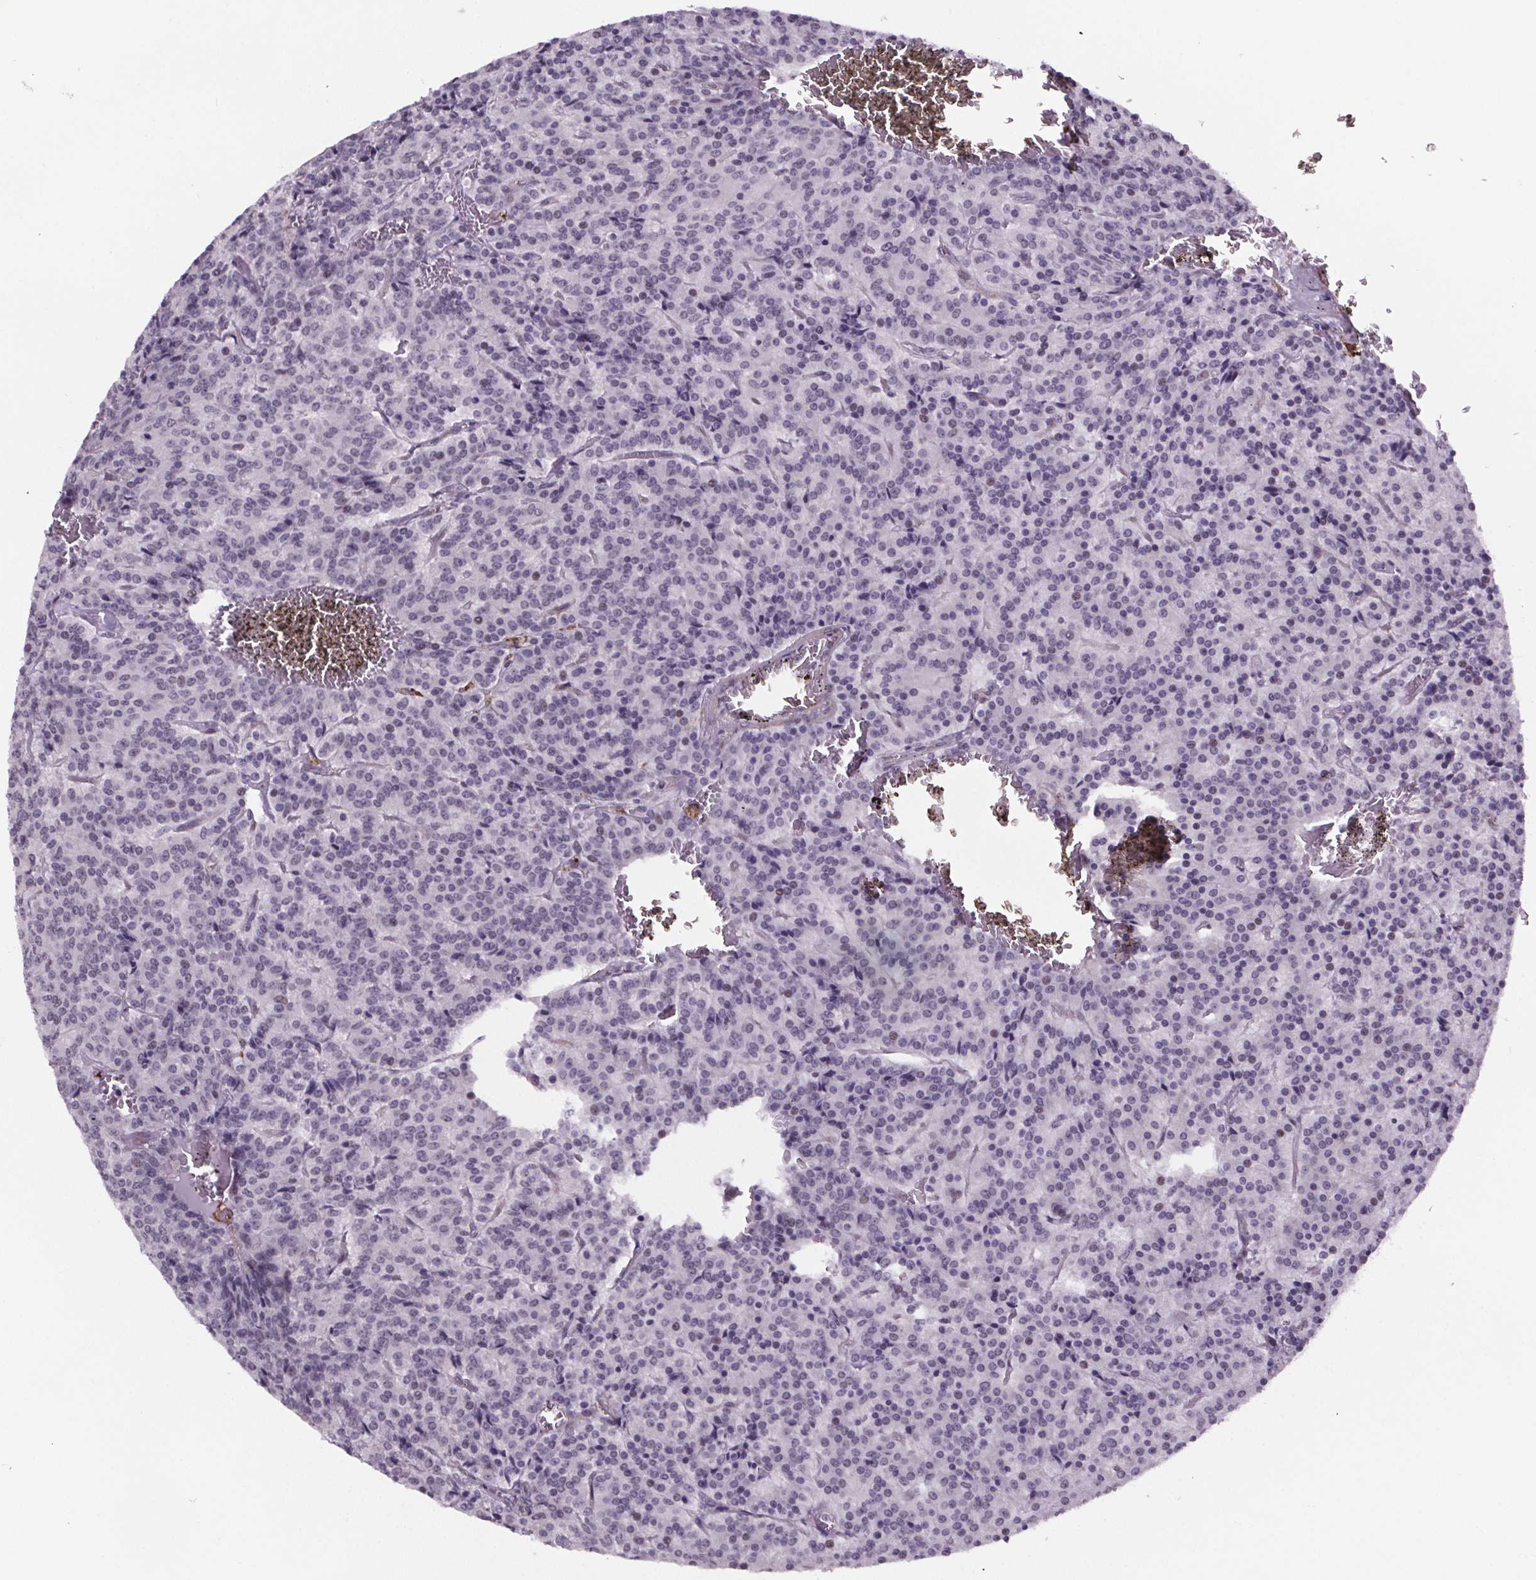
{"staining": {"intensity": "negative", "quantity": "none", "location": "none"}, "tissue": "carcinoid", "cell_type": "Tumor cells", "image_type": "cancer", "snomed": [{"axis": "morphology", "description": "Carcinoid, malignant, NOS"}, {"axis": "topography", "description": "Lung"}], "caption": "IHC of human malignant carcinoid shows no positivity in tumor cells.", "gene": "TTC12", "patient": {"sex": "male", "age": 70}}